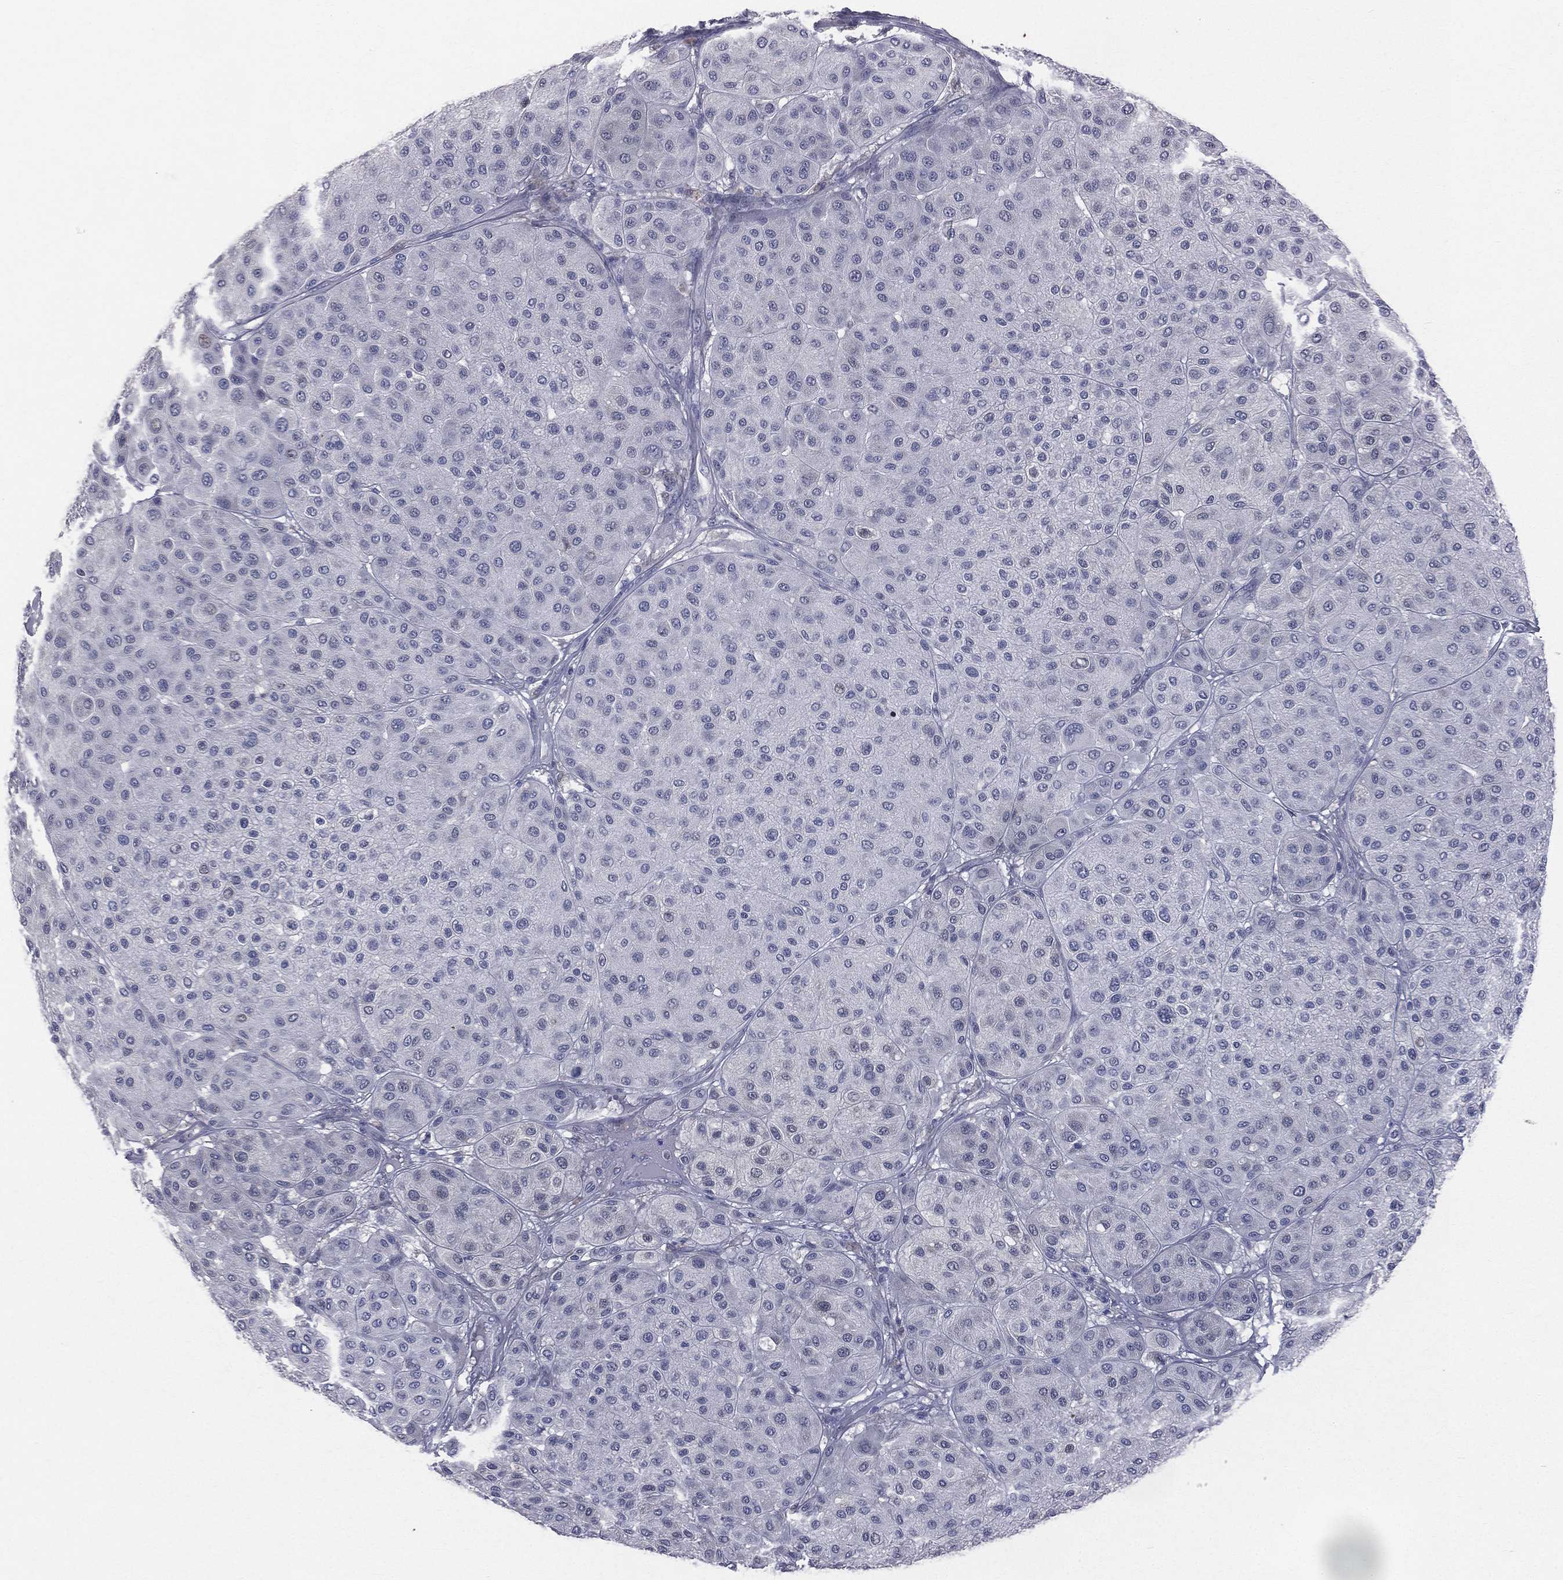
{"staining": {"intensity": "negative", "quantity": "none", "location": "none"}, "tissue": "melanoma", "cell_type": "Tumor cells", "image_type": "cancer", "snomed": [{"axis": "morphology", "description": "Malignant melanoma, Metastatic site"}, {"axis": "topography", "description": "Smooth muscle"}], "caption": "This is a micrograph of immunohistochemistry (IHC) staining of malignant melanoma (metastatic site), which shows no positivity in tumor cells.", "gene": "DMKN", "patient": {"sex": "male", "age": 41}}